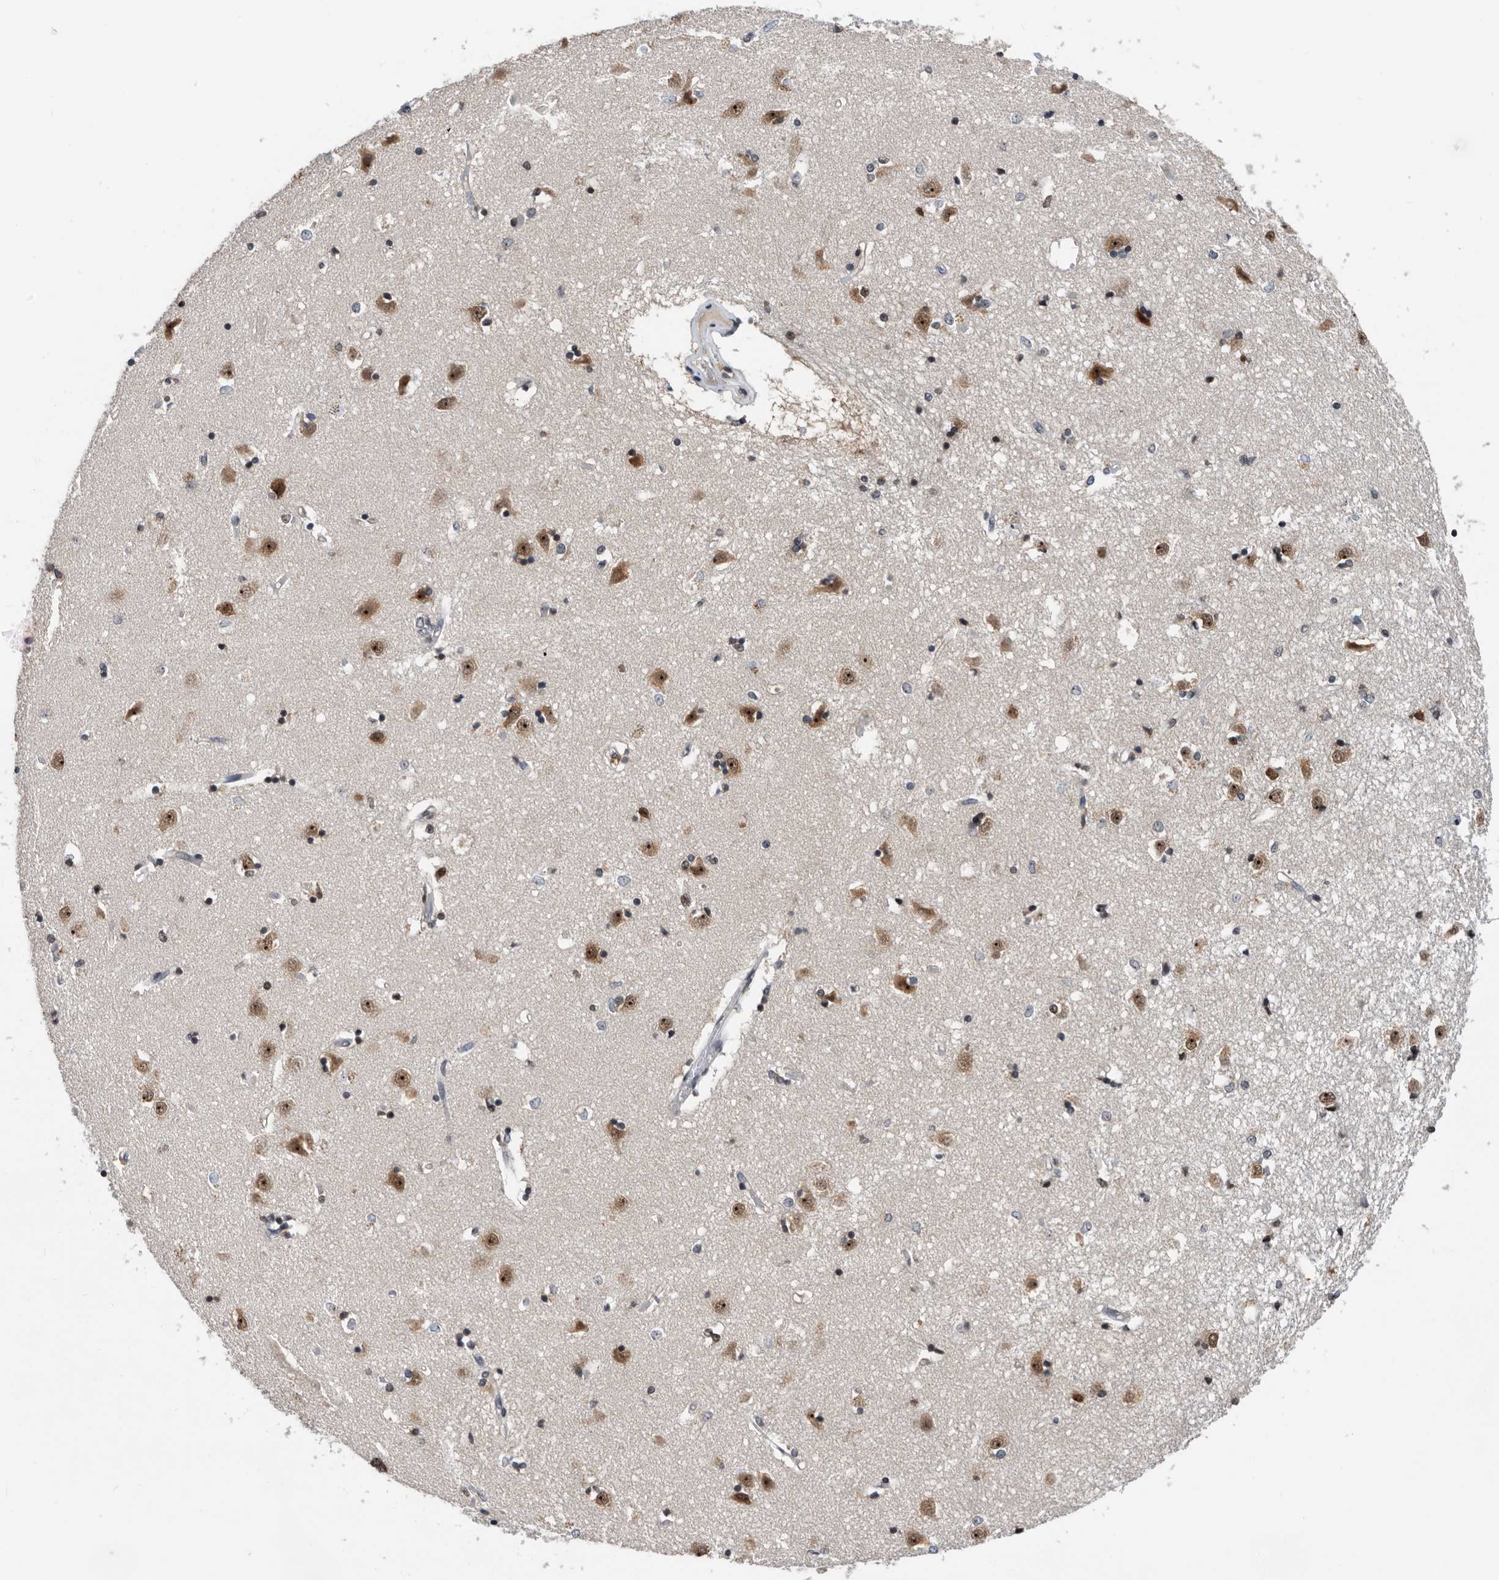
{"staining": {"intensity": "strong", "quantity": ">75%", "location": "cytoplasmic/membranous,nuclear"}, "tissue": "caudate", "cell_type": "Glial cells", "image_type": "normal", "snomed": [{"axis": "morphology", "description": "Normal tissue, NOS"}, {"axis": "topography", "description": "Lateral ventricle wall"}], "caption": "Glial cells exhibit high levels of strong cytoplasmic/membranous,nuclear positivity in about >75% of cells in benign caudate.", "gene": "ZNF260", "patient": {"sex": "male", "age": 45}}